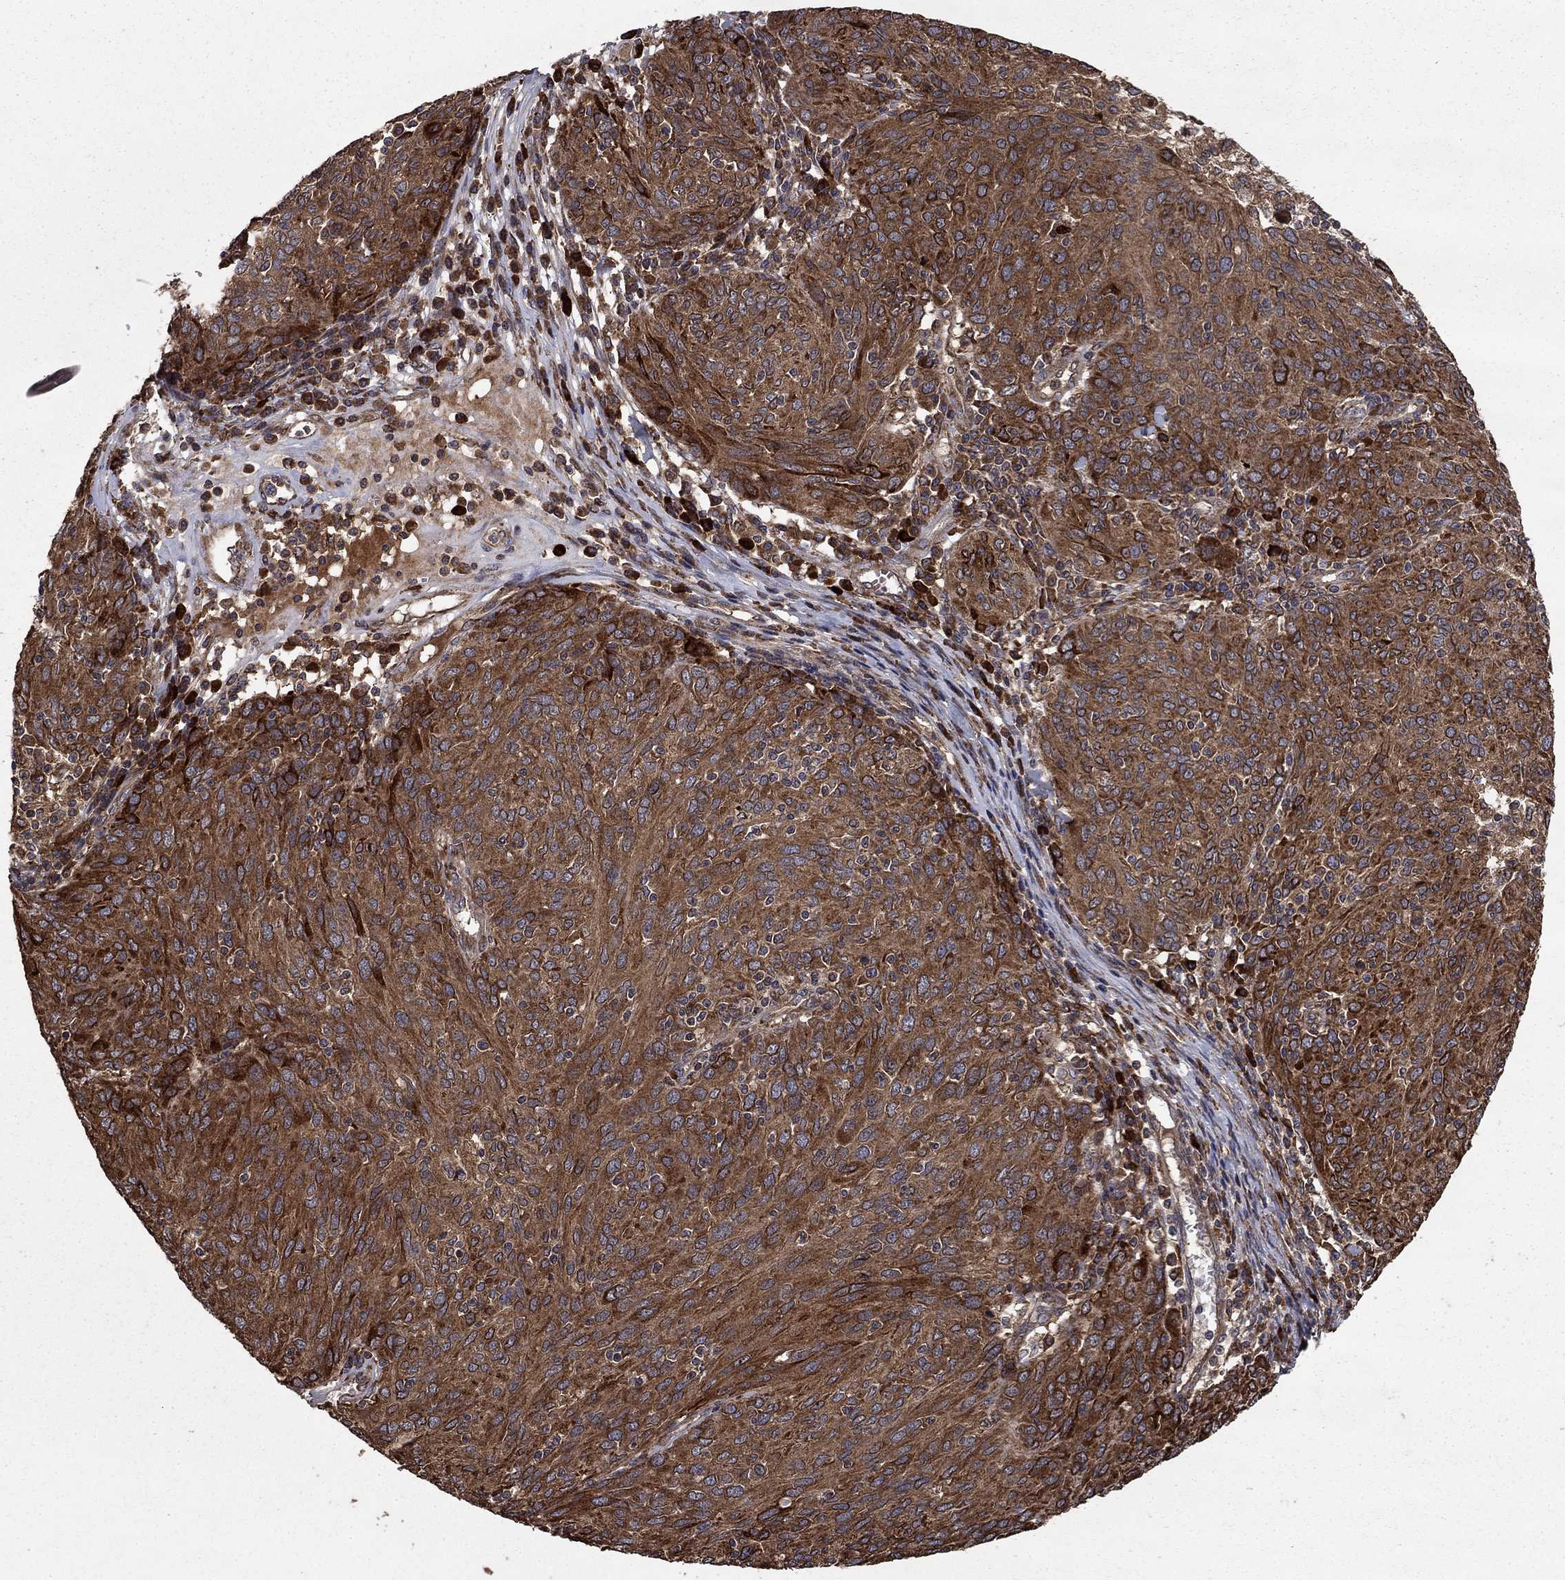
{"staining": {"intensity": "strong", "quantity": ">75%", "location": "cytoplasmic/membranous"}, "tissue": "ovarian cancer", "cell_type": "Tumor cells", "image_type": "cancer", "snomed": [{"axis": "morphology", "description": "Carcinoma, endometroid"}, {"axis": "topography", "description": "Ovary"}], "caption": "A high amount of strong cytoplasmic/membranous expression is appreciated in approximately >75% of tumor cells in ovarian cancer tissue.", "gene": "BABAM2", "patient": {"sex": "female", "age": 50}}